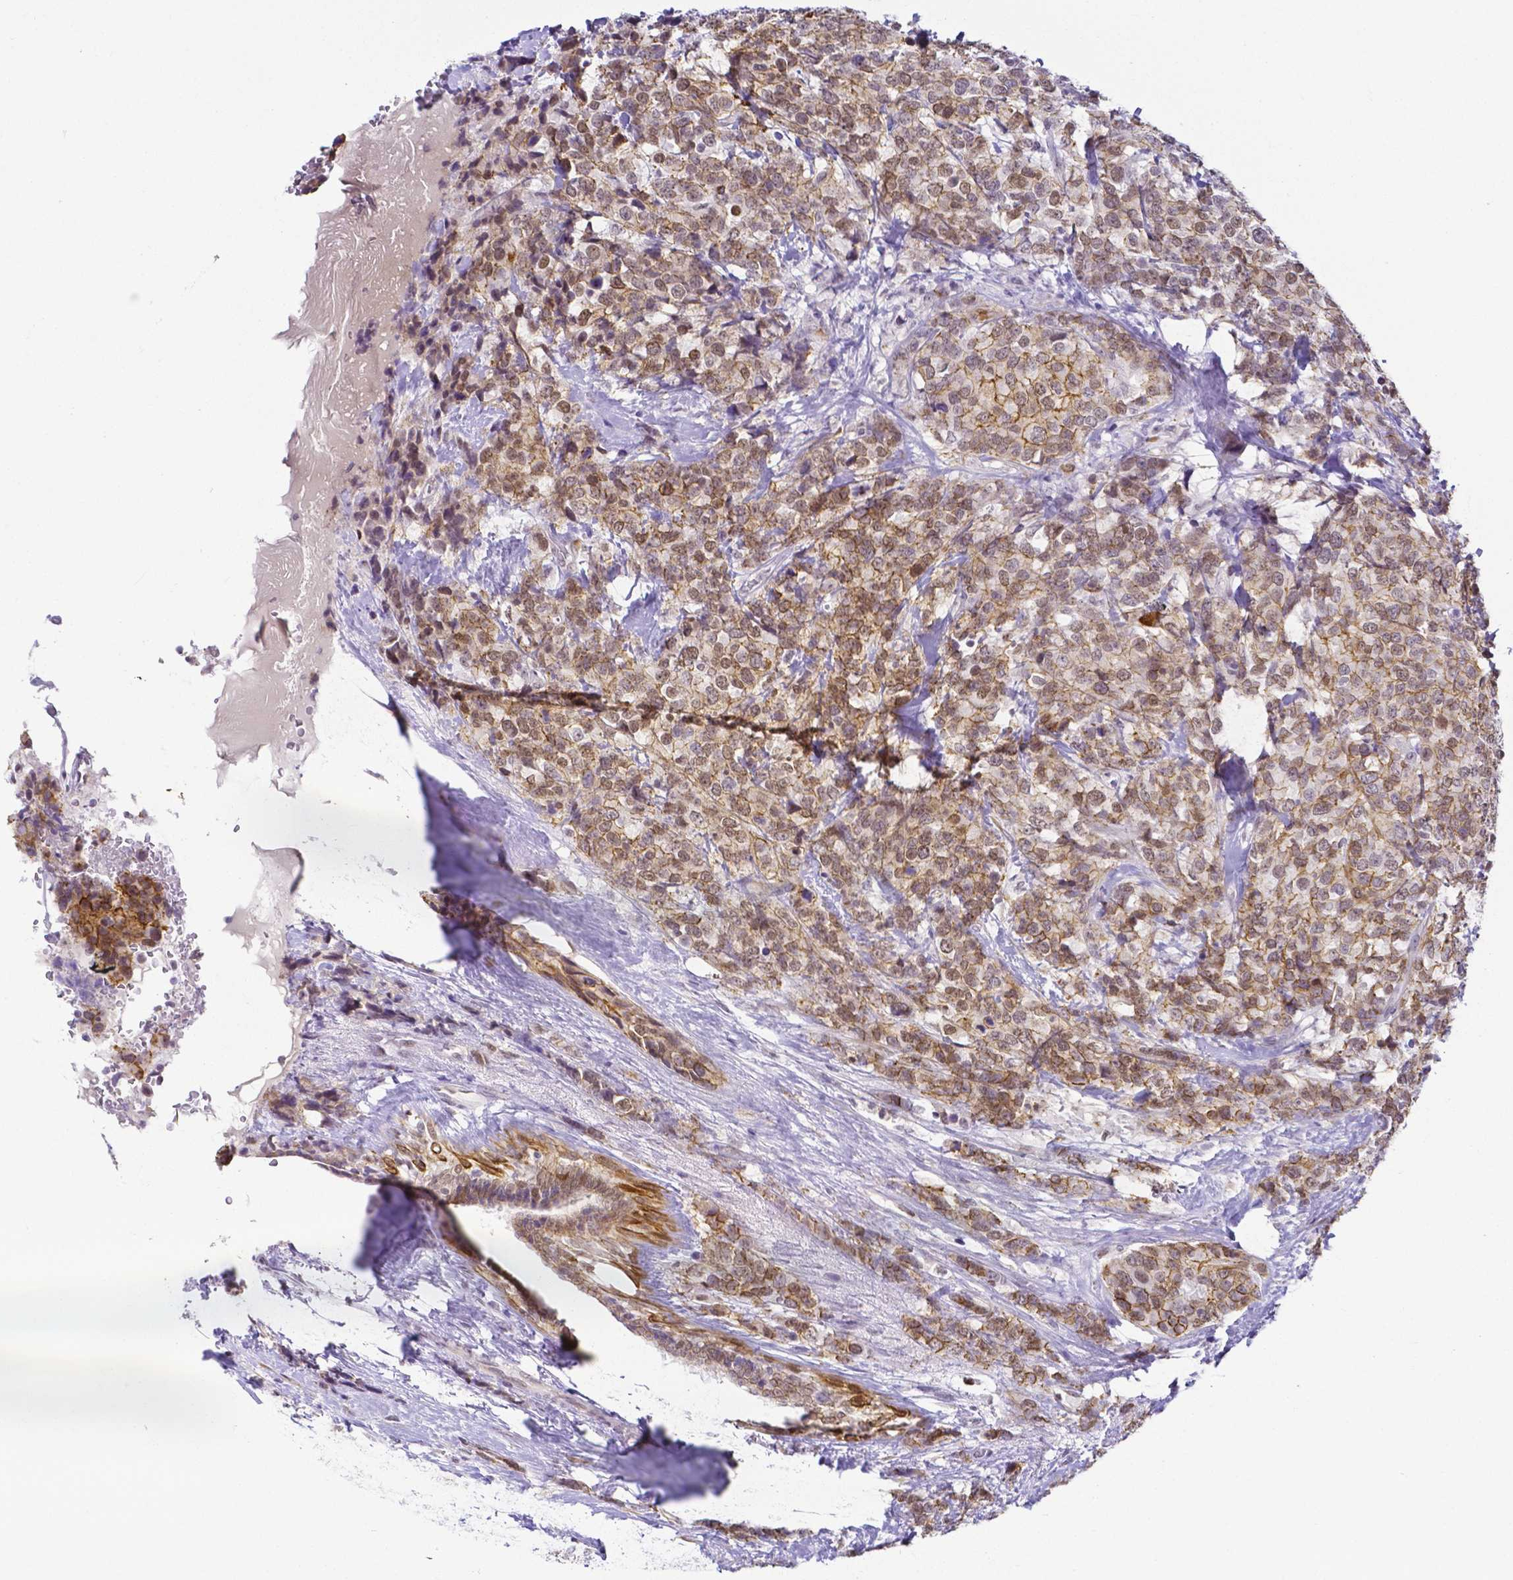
{"staining": {"intensity": "moderate", "quantity": "25%-75%", "location": "cytoplasmic/membranous,nuclear"}, "tissue": "breast cancer", "cell_type": "Tumor cells", "image_type": "cancer", "snomed": [{"axis": "morphology", "description": "Lobular carcinoma"}, {"axis": "topography", "description": "Breast"}], "caption": "Protein analysis of breast lobular carcinoma tissue shows moderate cytoplasmic/membranous and nuclear staining in approximately 25%-75% of tumor cells. (DAB (3,3'-diaminobenzidine) IHC, brown staining for protein, blue staining for nuclei).", "gene": "FAM83G", "patient": {"sex": "female", "age": 59}}